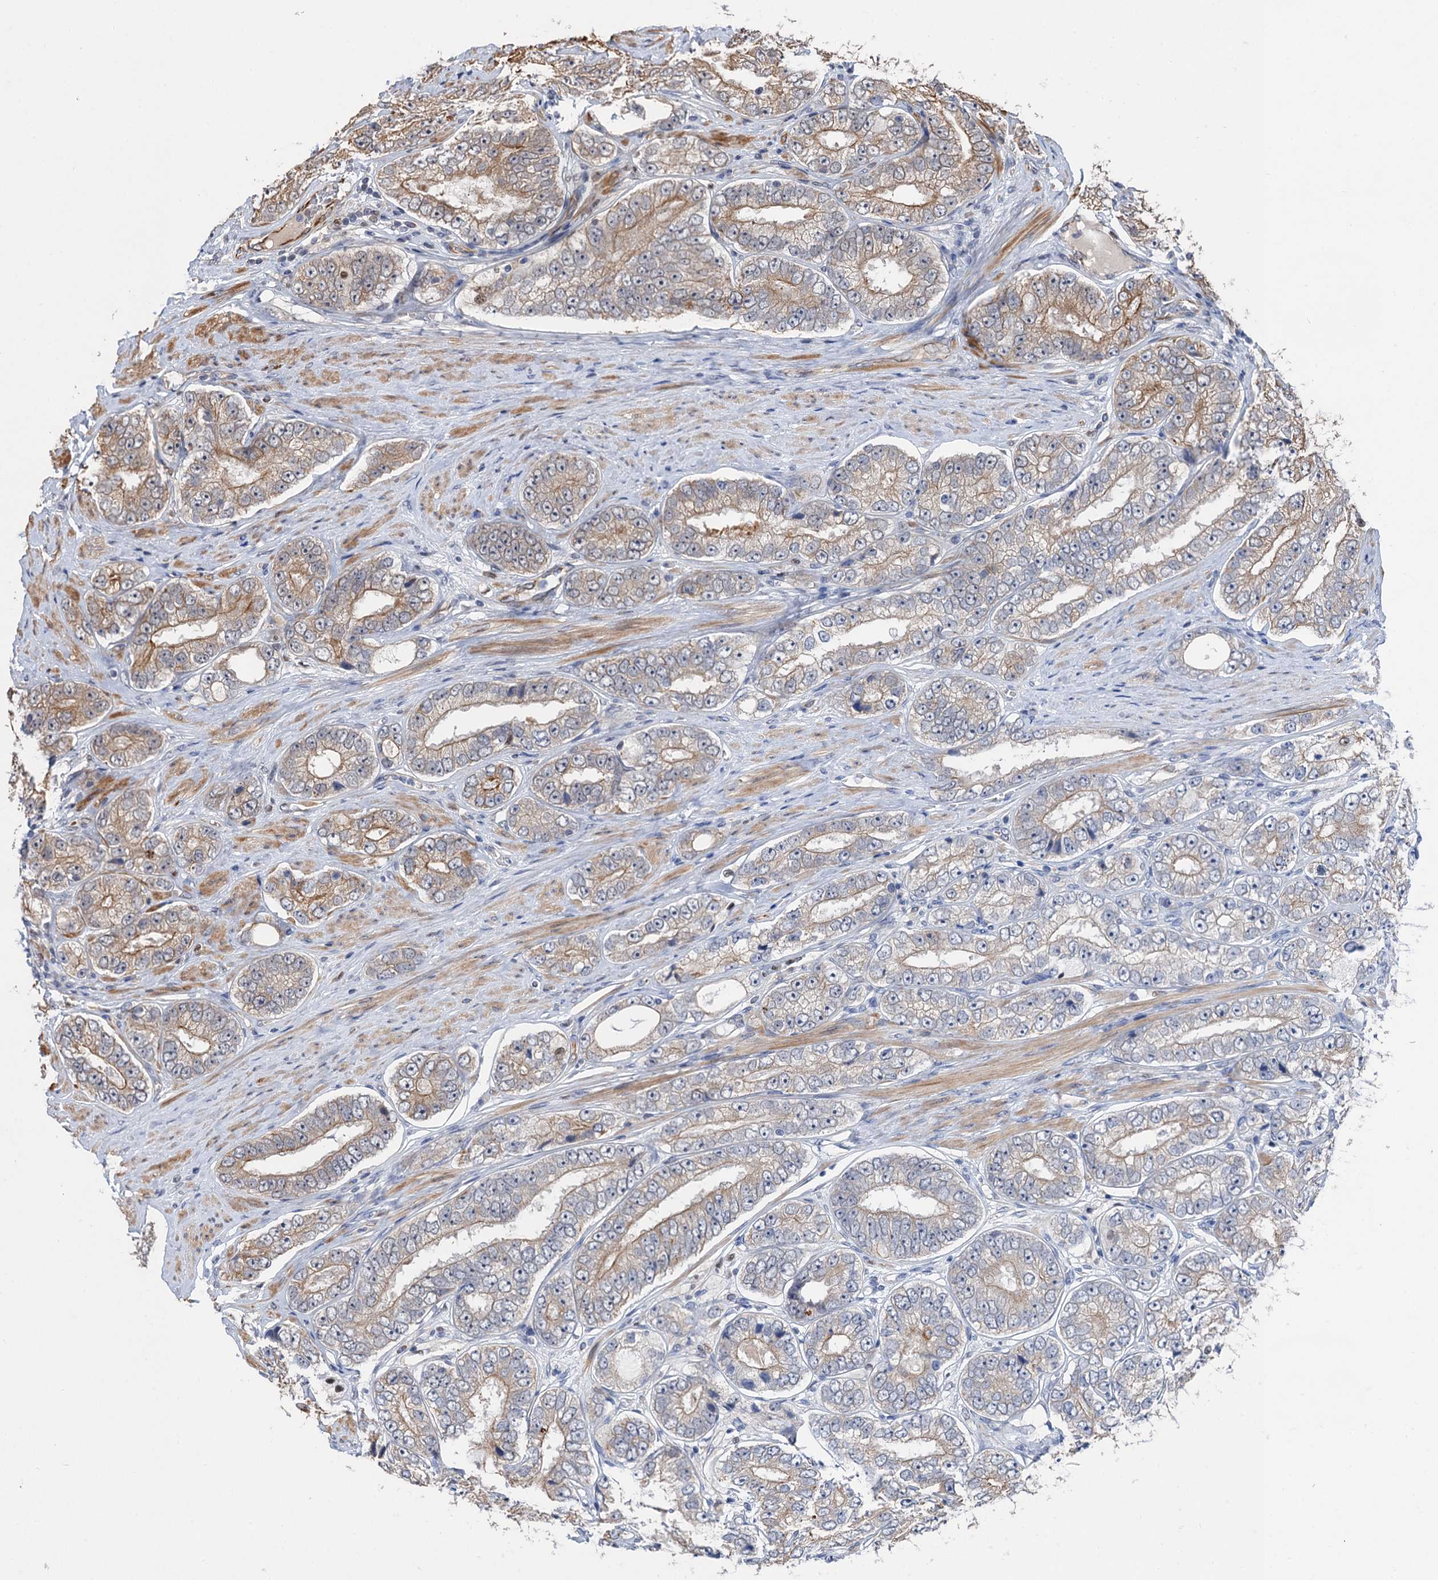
{"staining": {"intensity": "moderate", "quantity": "25%-75%", "location": "cytoplasmic/membranous"}, "tissue": "prostate cancer", "cell_type": "Tumor cells", "image_type": "cancer", "snomed": [{"axis": "morphology", "description": "Adenocarcinoma, High grade"}, {"axis": "topography", "description": "Prostate"}], "caption": "Prostate cancer (high-grade adenocarcinoma) stained for a protein demonstrates moderate cytoplasmic/membranous positivity in tumor cells. The staining is performed using DAB (3,3'-diaminobenzidine) brown chromogen to label protein expression. The nuclei are counter-stained blue using hematoxylin.", "gene": "TTC31", "patient": {"sex": "male", "age": 56}}